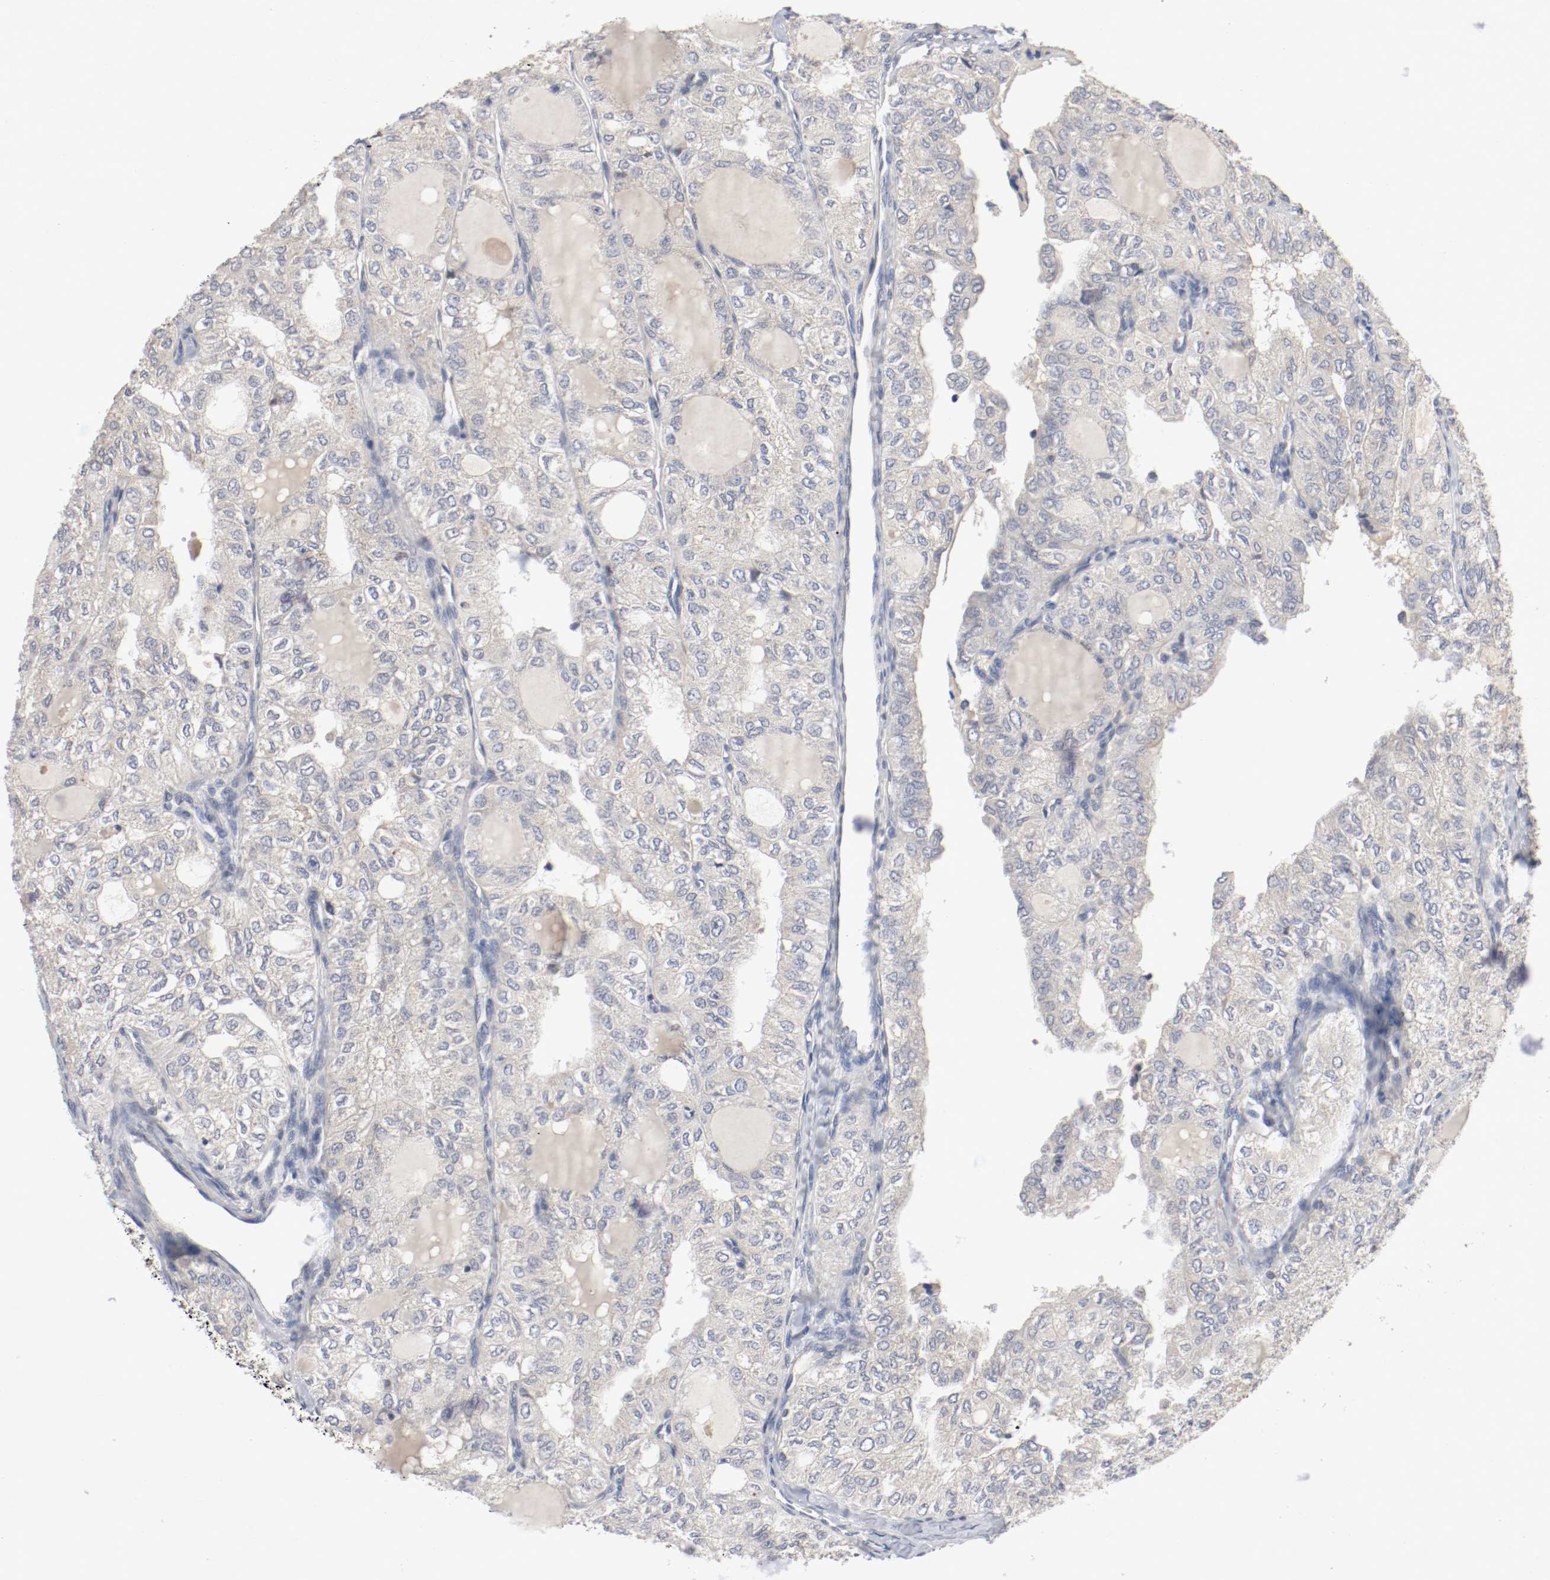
{"staining": {"intensity": "weak", "quantity": "25%-75%", "location": "cytoplasmic/membranous"}, "tissue": "thyroid cancer", "cell_type": "Tumor cells", "image_type": "cancer", "snomed": [{"axis": "morphology", "description": "Follicular adenoma carcinoma, NOS"}, {"axis": "topography", "description": "Thyroid gland"}], "caption": "Thyroid cancer (follicular adenoma carcinoma) was stained to show a protein in brown. There is low levels of weak cytoplasmic/membranous positivity in approximately 25%-75% of tumor cells.", "gene": "REN", "patient": {"sex": "male", "age": 75}}